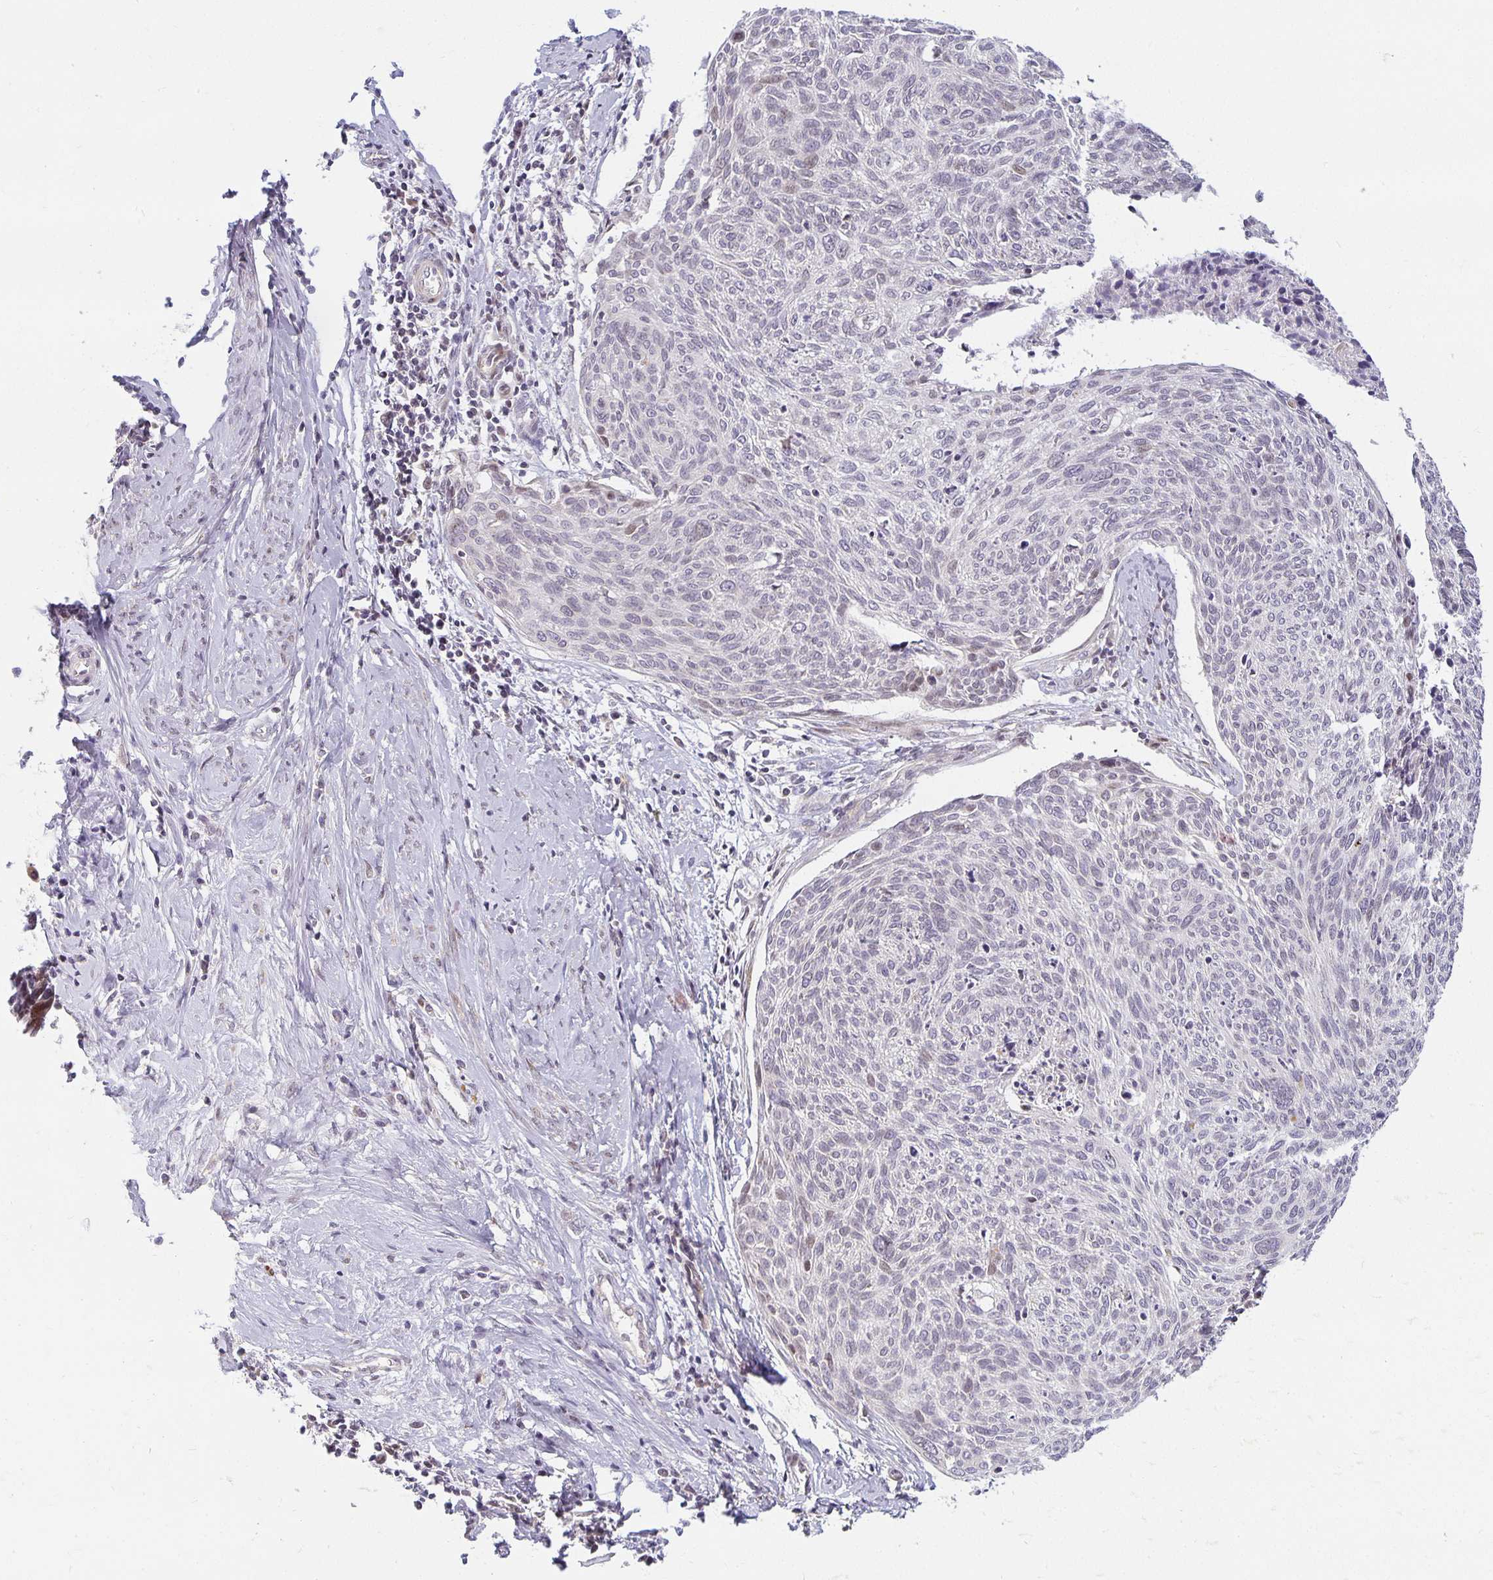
{"staining": {"intensity": "negative", "quantity": "none", "location": "none"}, "tissue": "cervical cancer", "cell_type": "Tumor cells", "image_type": "cancer", "snomed": [{"axis": "morphology", "description": "Squamous cell carcinoma, NOS"}, {"axis": "topography", "description": "Cervix"}], "caption": "An IHC micrograph of squamous cell carcinoma (cervical) is shown. There is no staining in tumor cells of squamous cell carcinoma (cervical). The staining was performed using DAB to visualize the protein expression in brown, while the nuclei were stained in blue with hematoxylin (Magnification: 20x).", "gene": "EHF", "patient": {"sex": "female", "age": 49}}